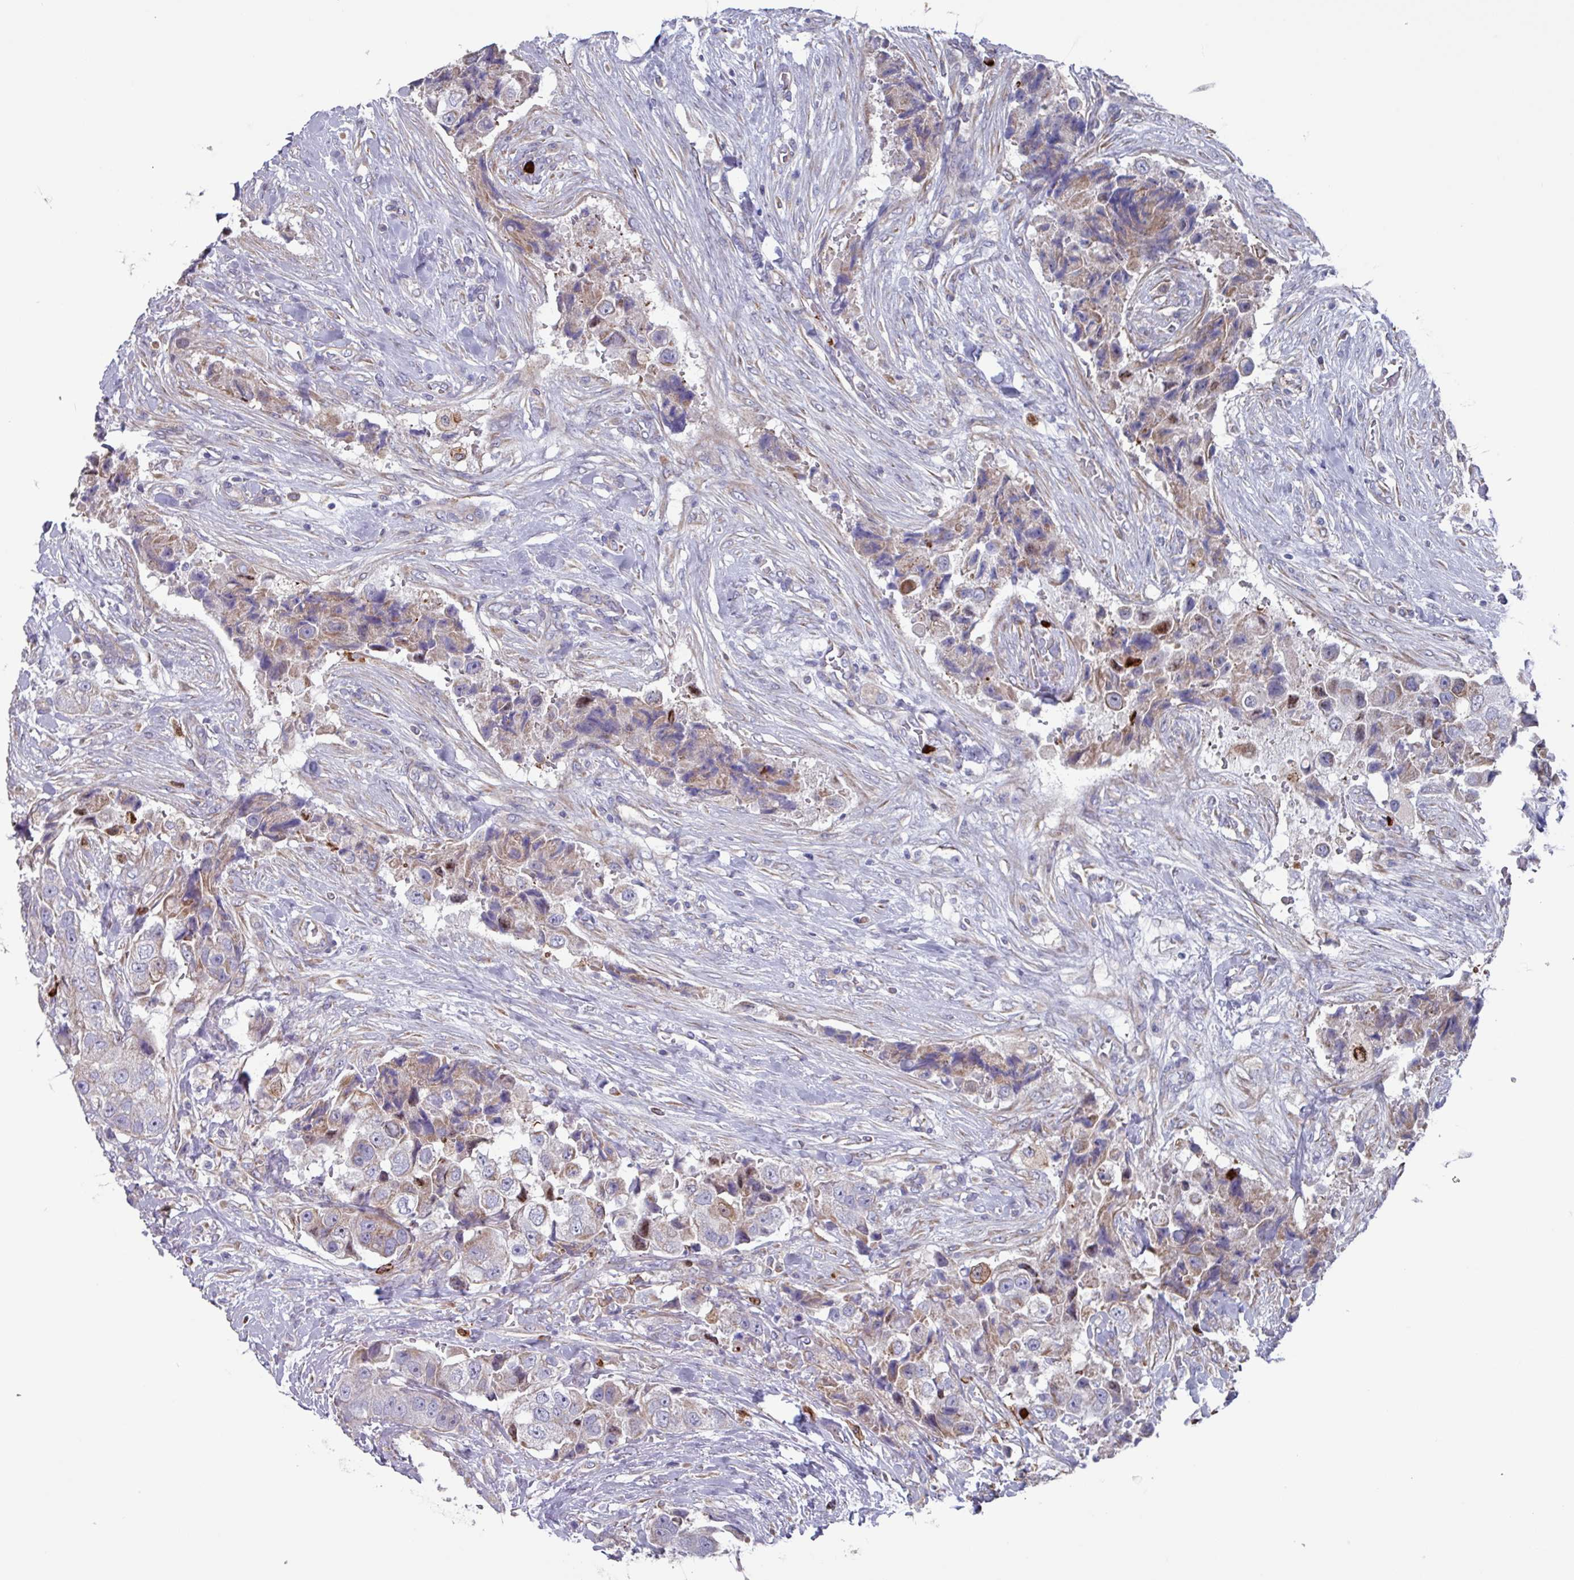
{"staining": {"intensity": "weak", "quantity": "25%-75%", "location": "cytoplasmic/membranous"}, "tissue": "breast cancer", "cell_type": "Tumor cells", "image_type": "cancer", "snomed": [{"axis": "morphology", "description": "Normal tissue, NOS"}, {"axis": "morphology", "description": "Duct carcinoma"}, {"axis": "topography", "description": "Breast"}], "caption": "Weak cytoplasmic/membranous expression is identified in about 25%-75% of tumor cells in intraductal carcinoma (breast).", "gene": "UQCC2", "patient": {"sex": "female", "age": 62}}